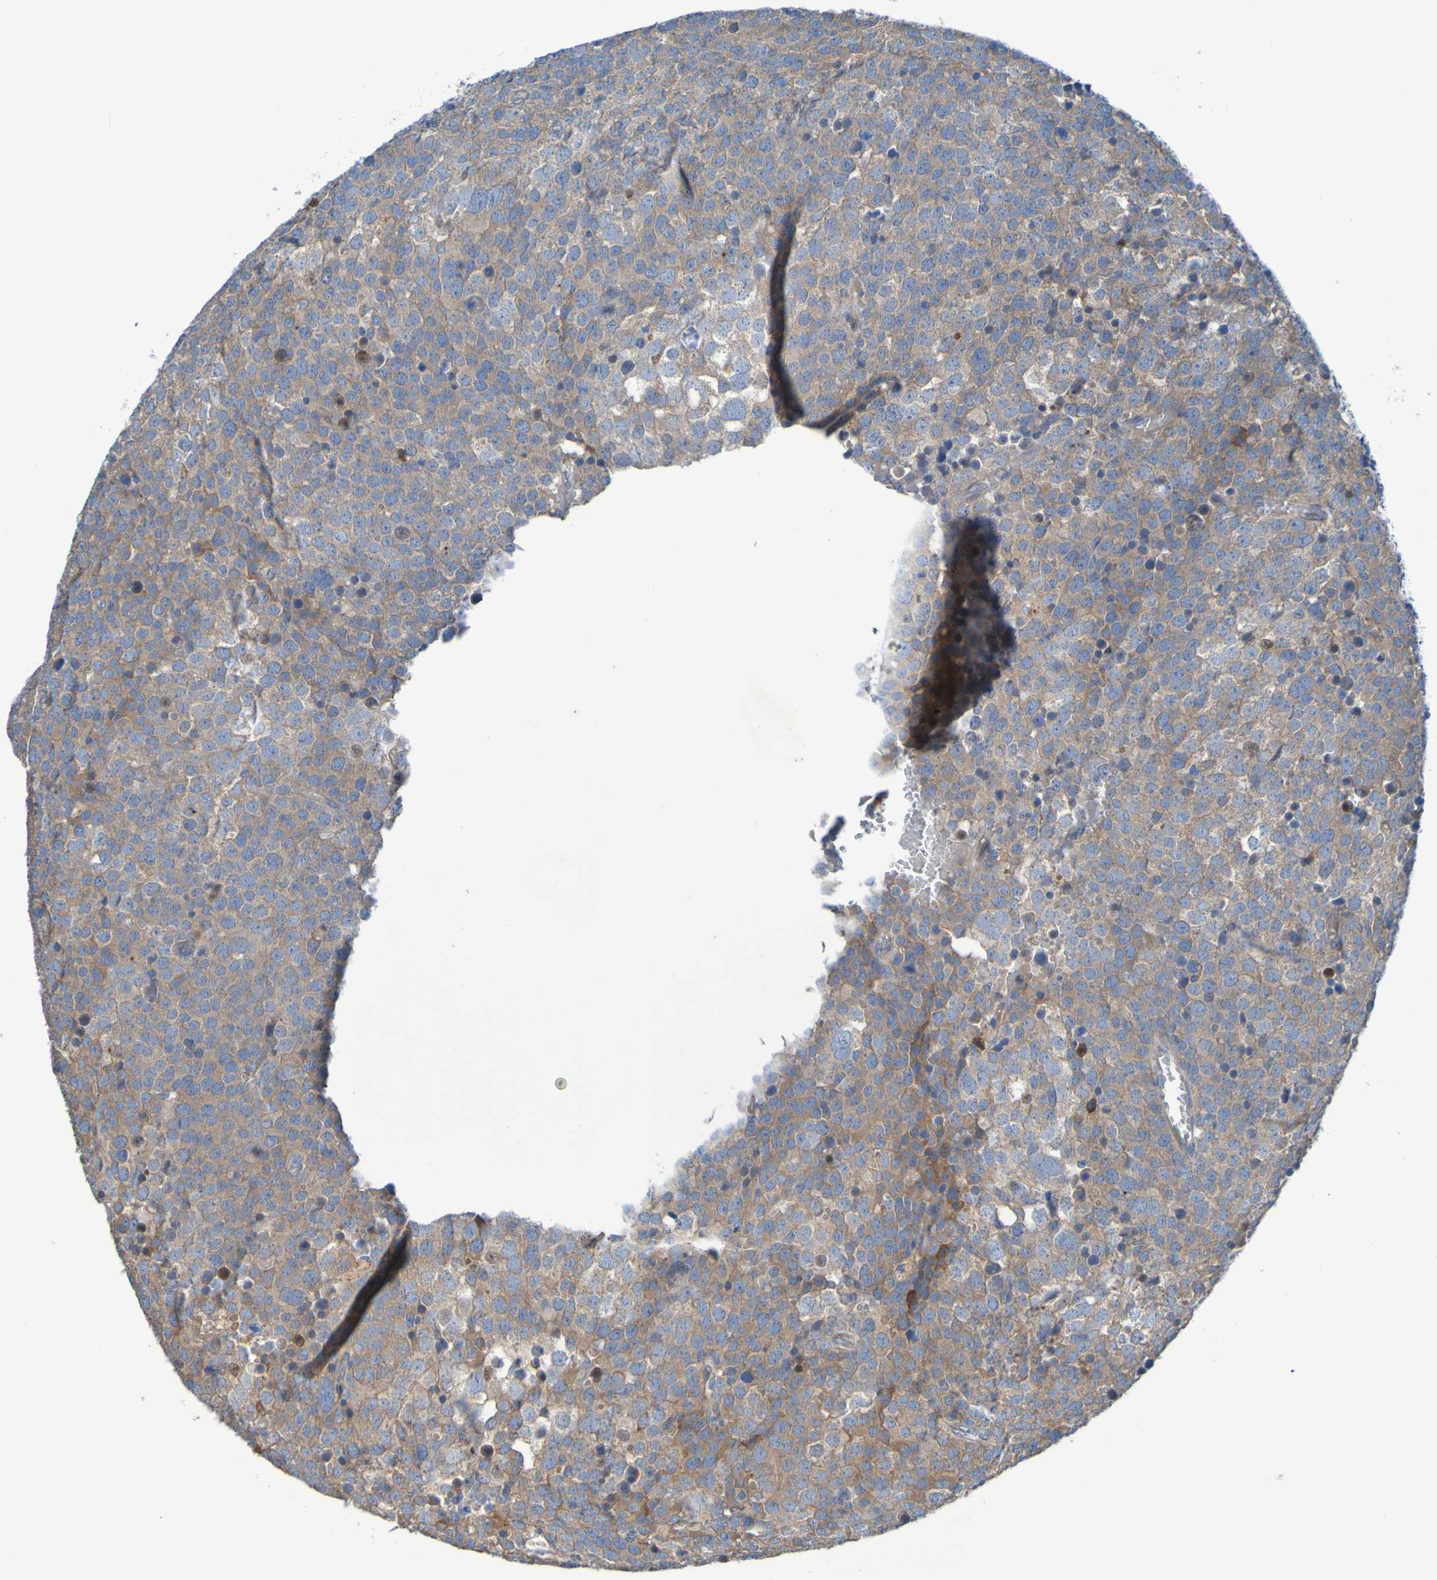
{"staining": {"intensity": "moderate", "quantity": ">75%", "location": "cytoplasmic/membranous"}, "tissue": "testis cancer", "cell_type": "Tumor cells", "image_type": "cancer", "snomed": [{"axis": "morphology", "description": "Seminoma, NOS"}, {"axis": "topography", "description": "Testis"}], "caption": "Testis seminoma stained for a protein (brown) shows moderate cytoplasmic/membranous positive staining in approximately >75% of tumor cells.", "gene": "NPRL3", "patient": {"sex": "male", "age": 71}}